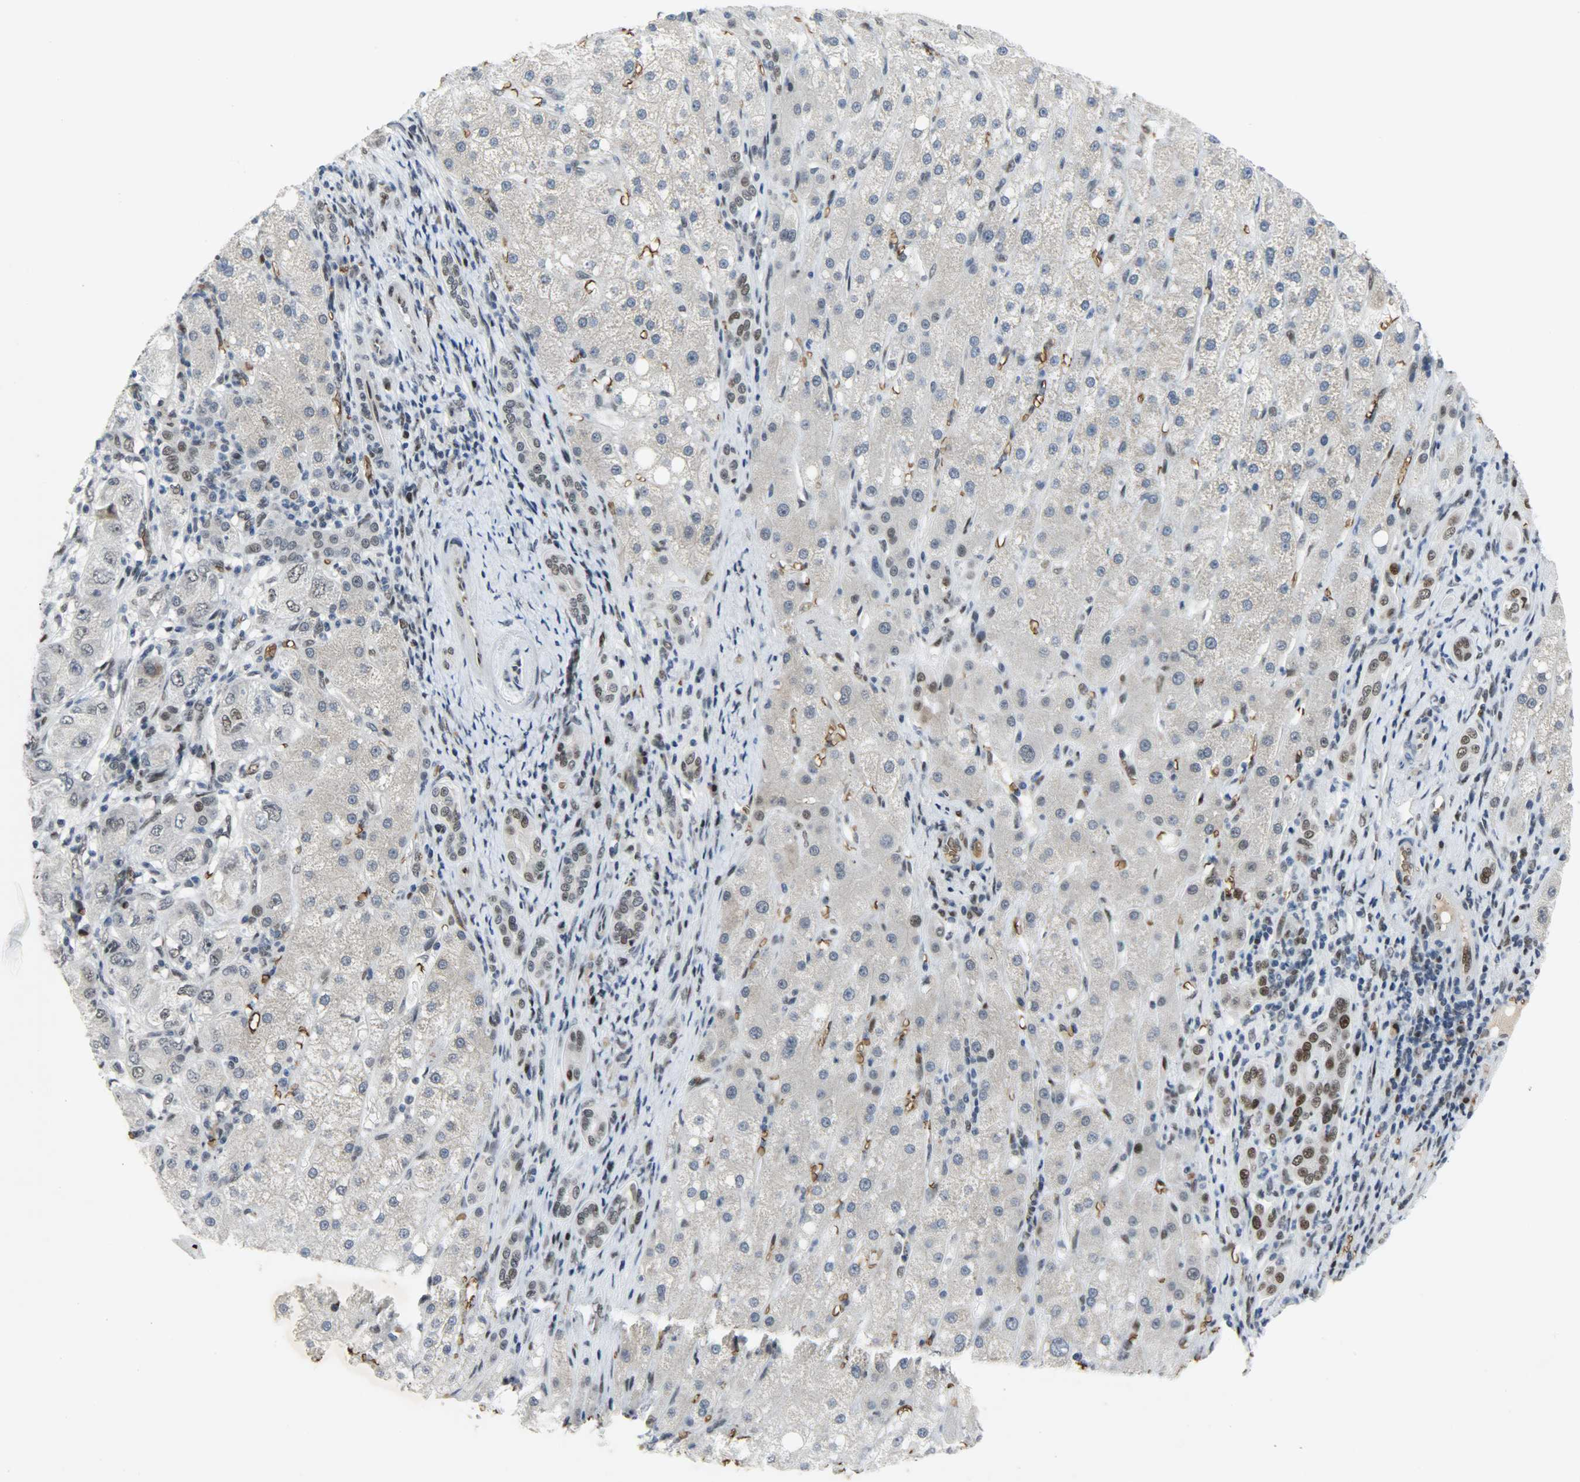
{"staining": {"intensity": "strong", "quantity": ">75%", "location": "cytoplasmic/membranous,nuclear"}, "tissue": "liver cancer", "cell_type": "Tumor cells", "image_type": "cancer", "snomed": [{"axis": "morphology", "description": "Carcinoma, Hepatocellular, NOS"}, {"axis": "topography", "description": "Liver"}], "caption": "Liver hepatocellular carcinoma tissue exhibits strong cytoplasmic/membranous and nuclear staining in approximately >75% of tumor cells", "gene": "SNAI1", "patient": {"sex": "male", "age": 80}}